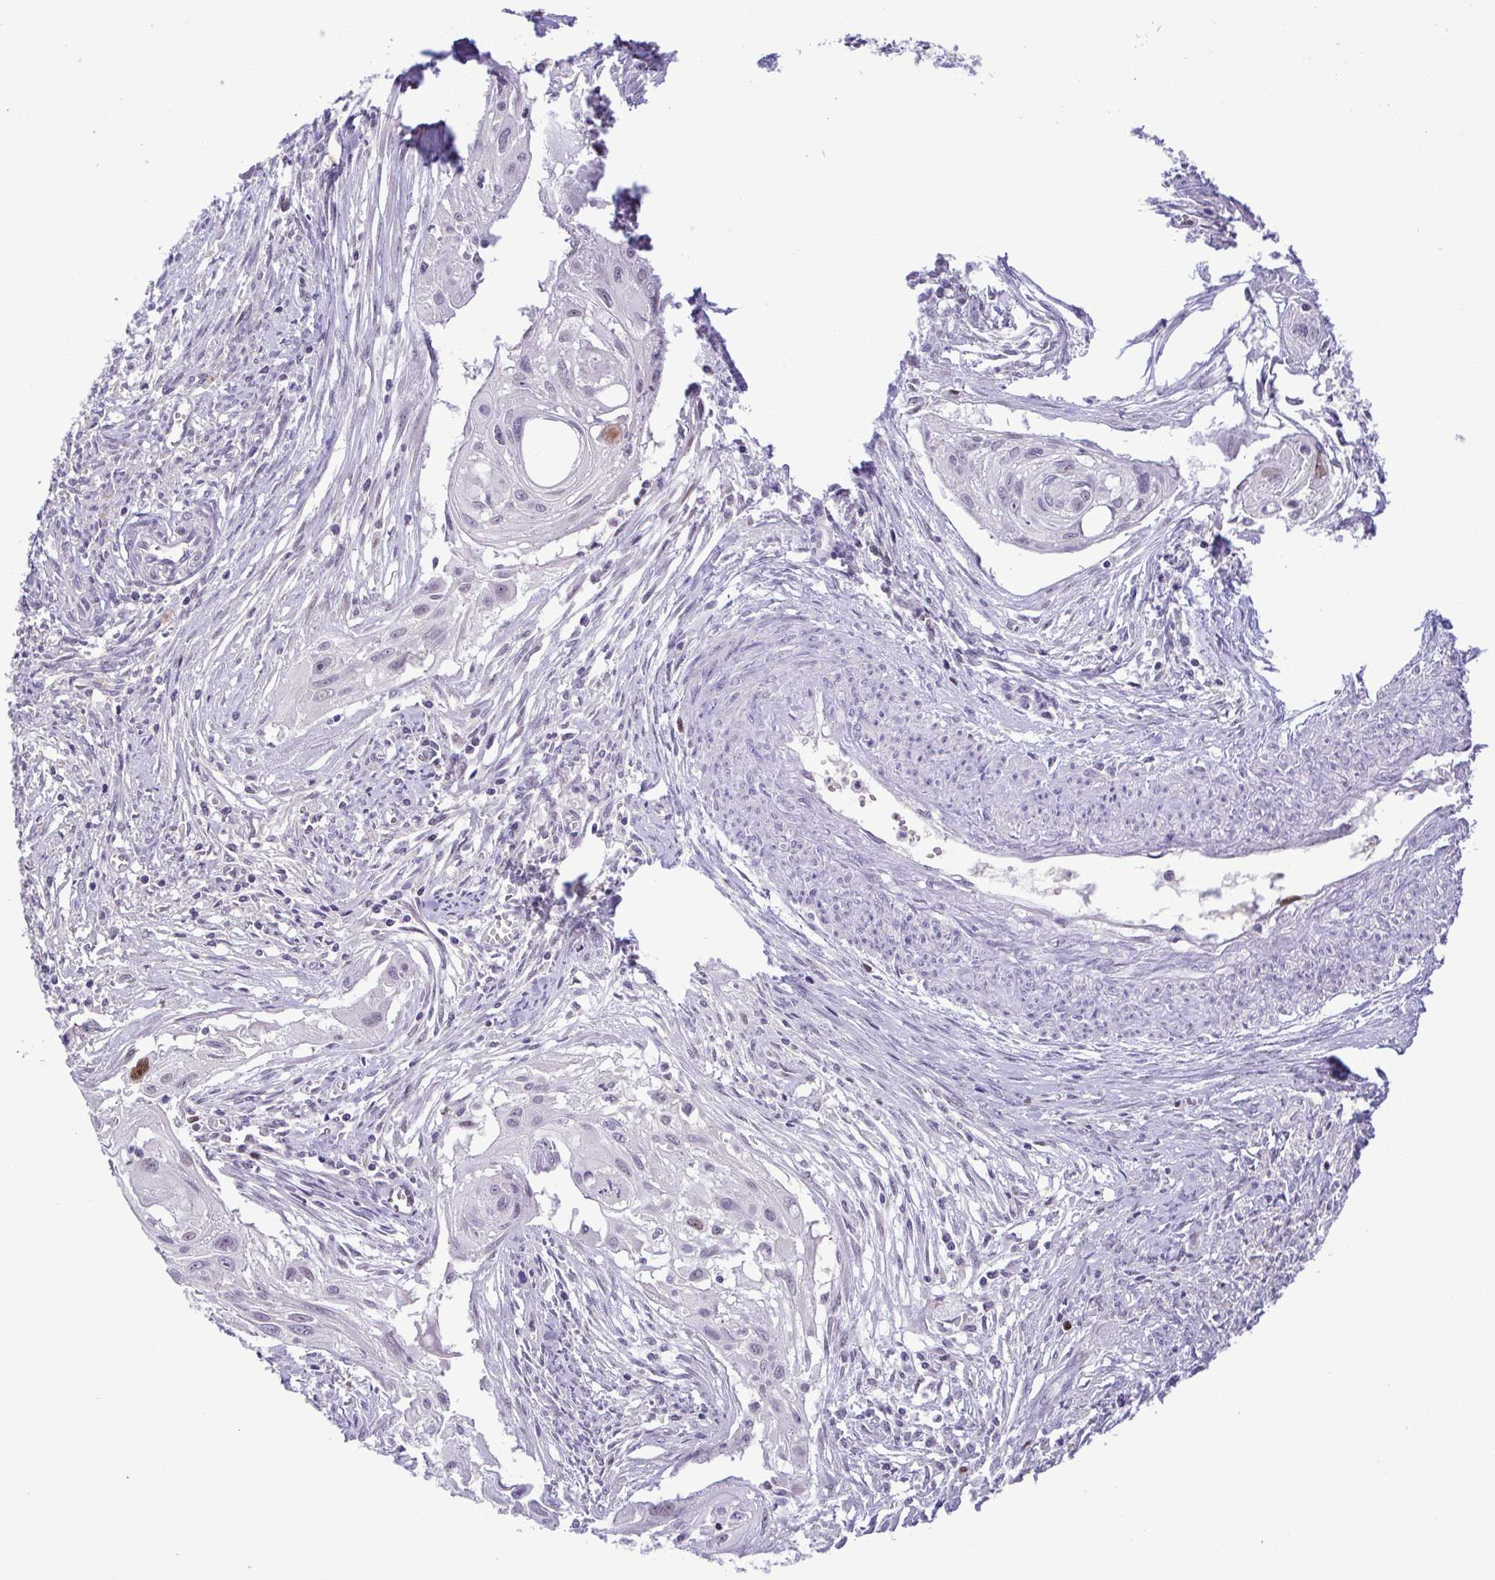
{"staining": {"intensity": "negative", "quantity": "none", "location": "none"}, "tissue": "cervical cancer", "cell_type": "Tumor cells", "image_type": "cancer", "snomed": [{"axis": "morphology", "description": "Squamous cell carcinoma, NOS"}, {"axis": "topography", "description": "Cervix"}], "caption": "A high-resolution photomicrograph shows immunohistochemistry (IHC) staining of cervical squamous cell carcinoma, which demonstrates no significant expression in tumor cells.", "gene": "TIPIN", "patient": {"sex": "female", "age": 49}}